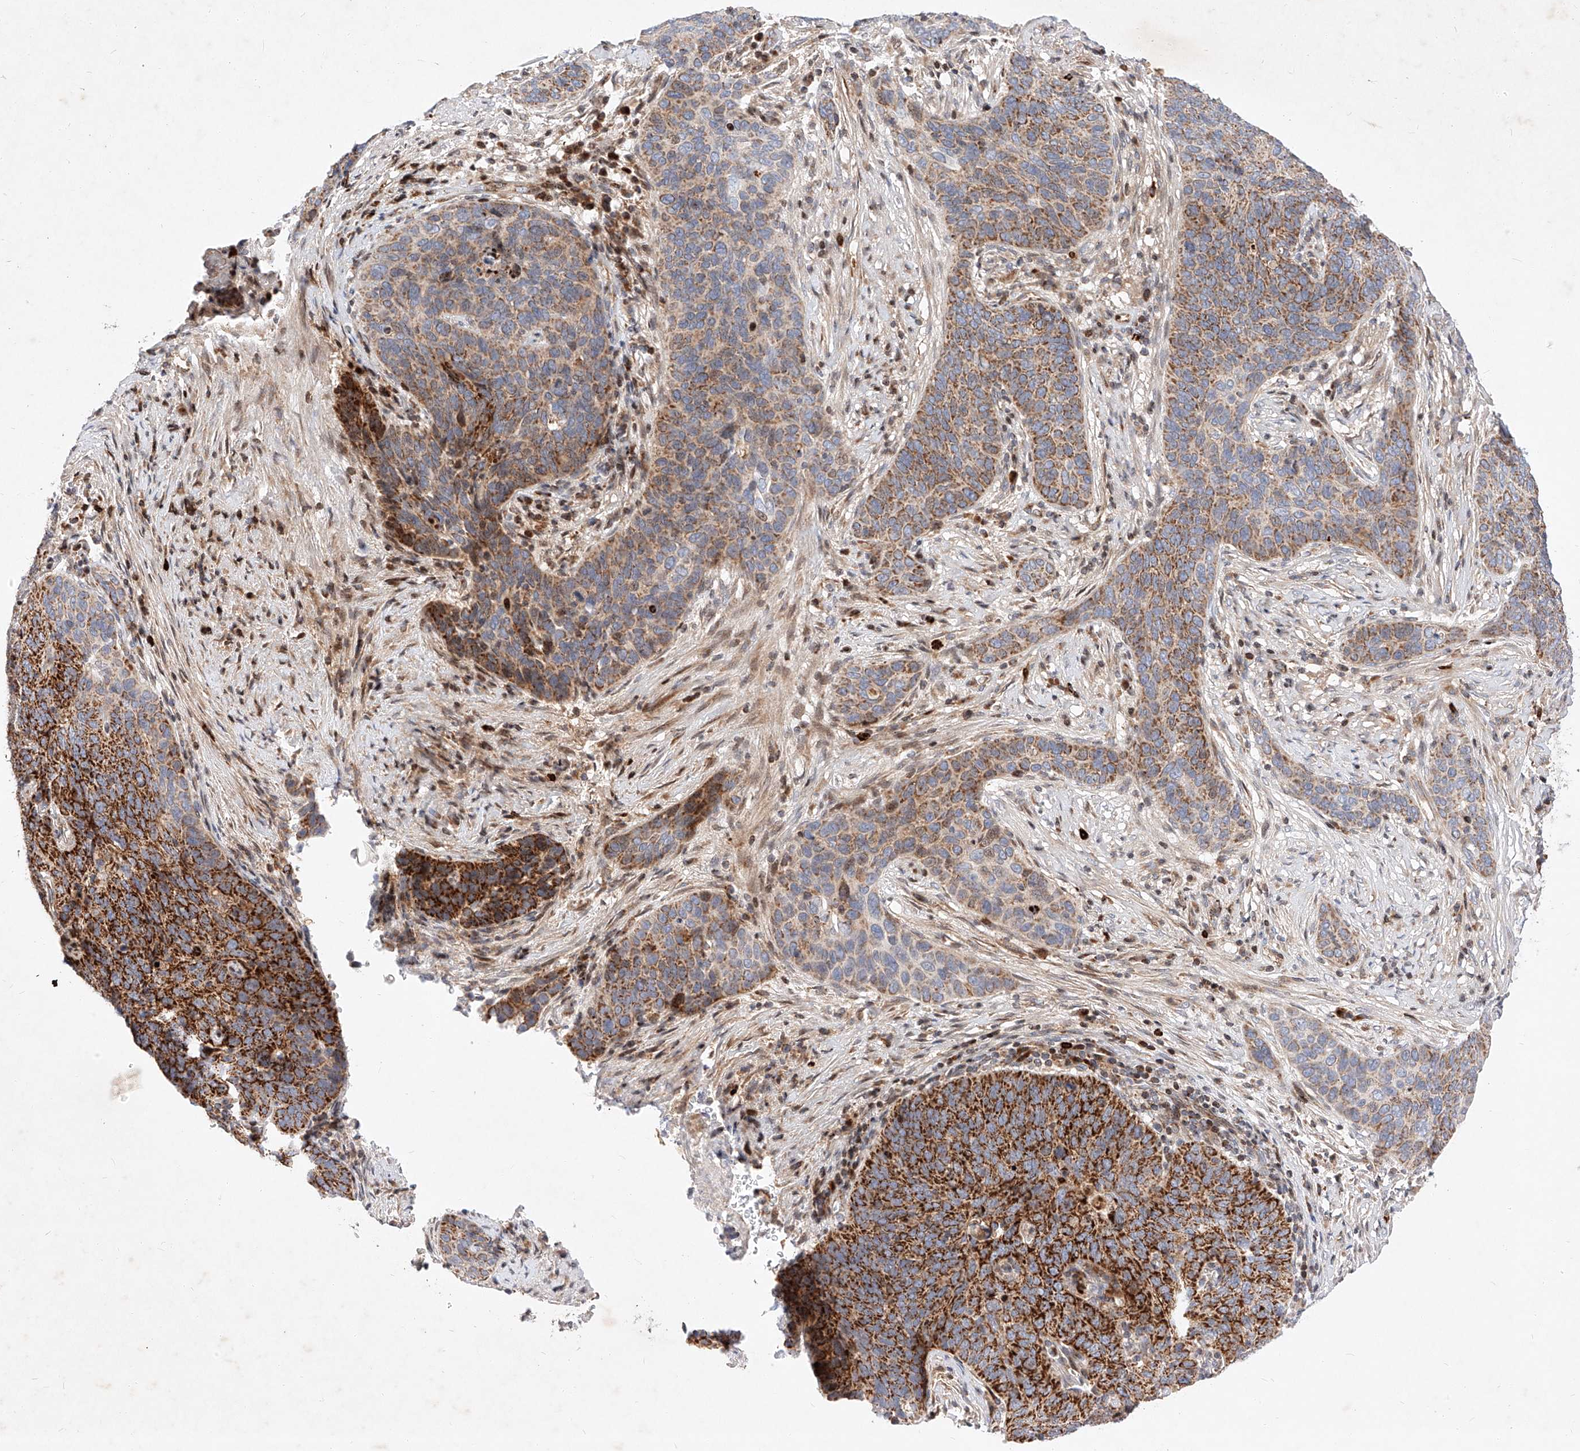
{"staining": {"intensity": "strong", "quantity": "25%-75%", "location": "cytoplasmic/membranous"}, "tissue": "cervical cancer", "cell_type": "Tumor cells", "image_type": "cancer", "snomed": [{"axis": "morphology", "description": "Squamous cell carcinoma, NOS"}, {"axis": "topography", "description": "Cervix"}], "caption": "Tumor cells reveal strong cytoplasmic/membranous expression in approximately 25%-75% of cells in cervical cancer (squamous cell carcinoma).", "gene": "OSGEPL1", "patient": {"sex": "female", "age": 60}}